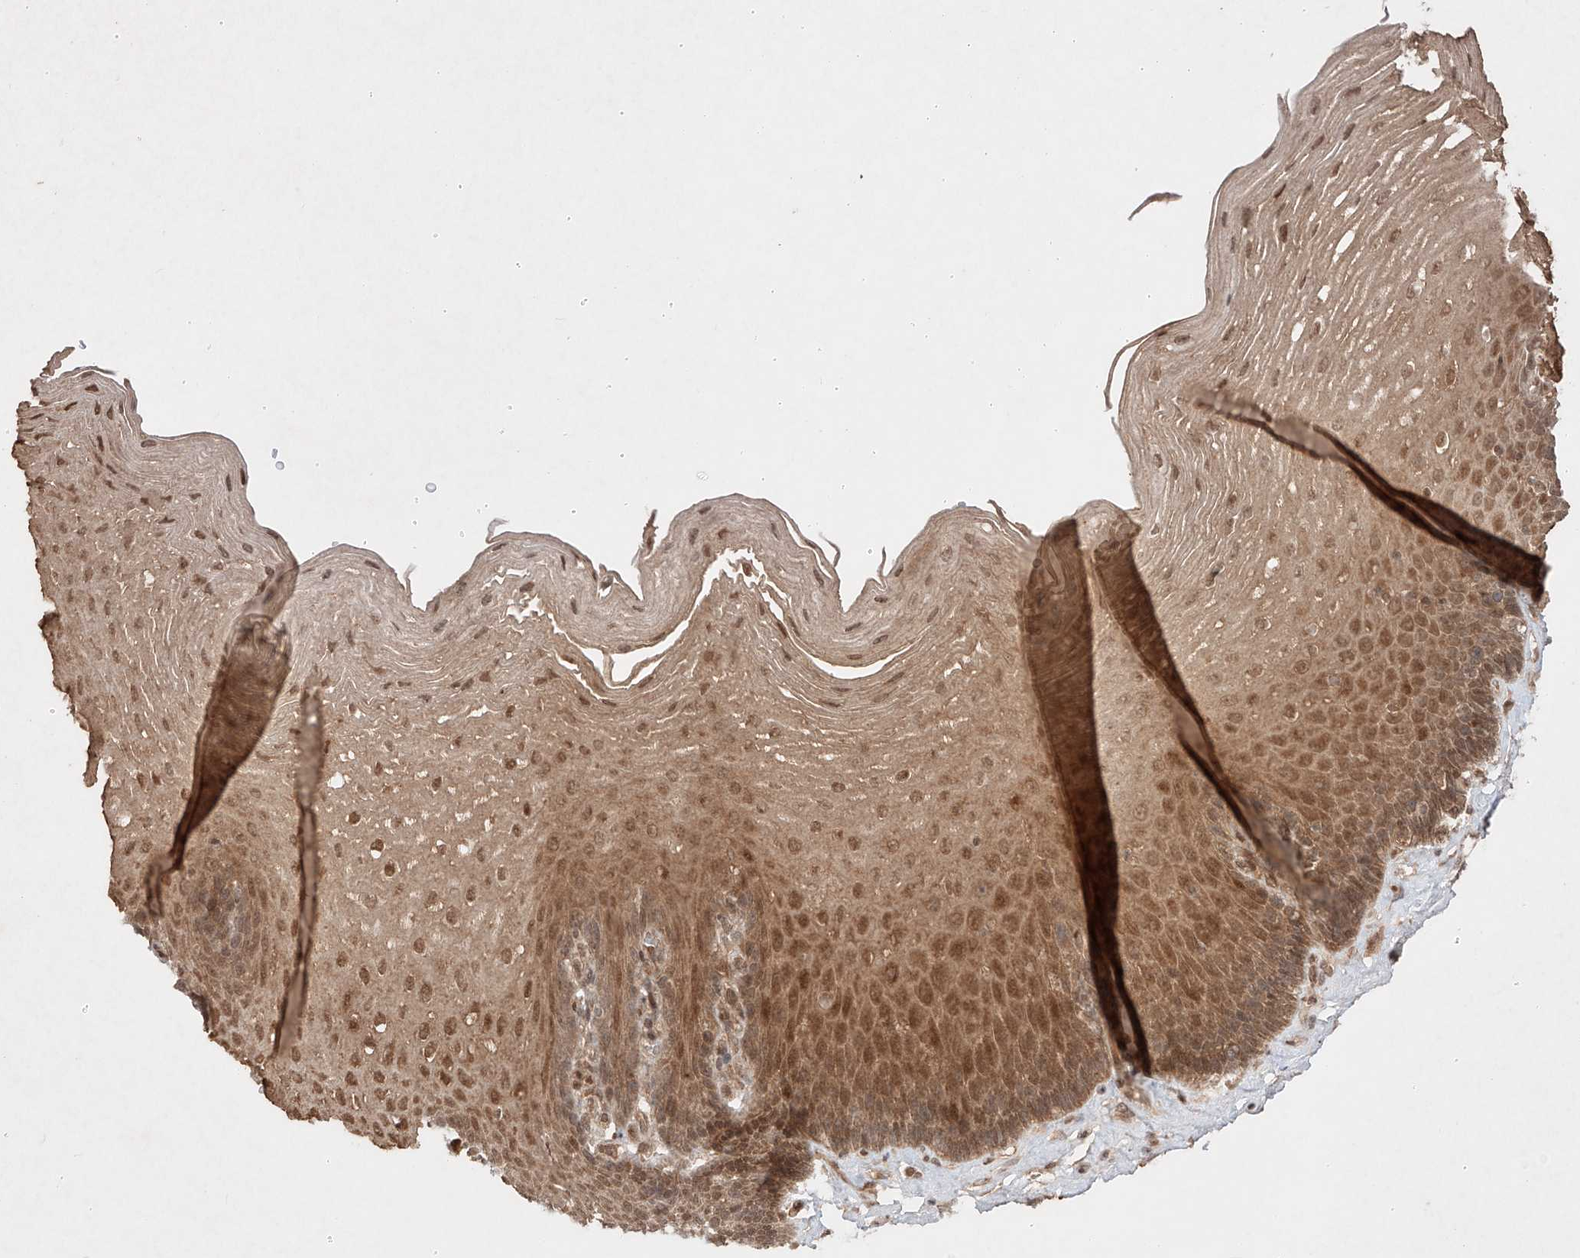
{"staining": {"intensity": "moderate", "quantity": ">75%", "location": "cytoplasmic/membranous,nuclear"}, "tissue": "esophagus", "cell_type": "Squamous epithelial cells", "image_type": "normal", "snomed": [{"axis": "morphology", "description": "Normal tissue, NOS"}, {"axis": "topography", "description": "Esophagus"}], "caption": "IHC (DAB) staining of benign esophagus exhibits moderate cytoplasmic/membranous,nuclear protein staining in about >75% of squamous epithelial cells.", "gene": "RNF31", "patient": {"sex": "female", "age": 66}}